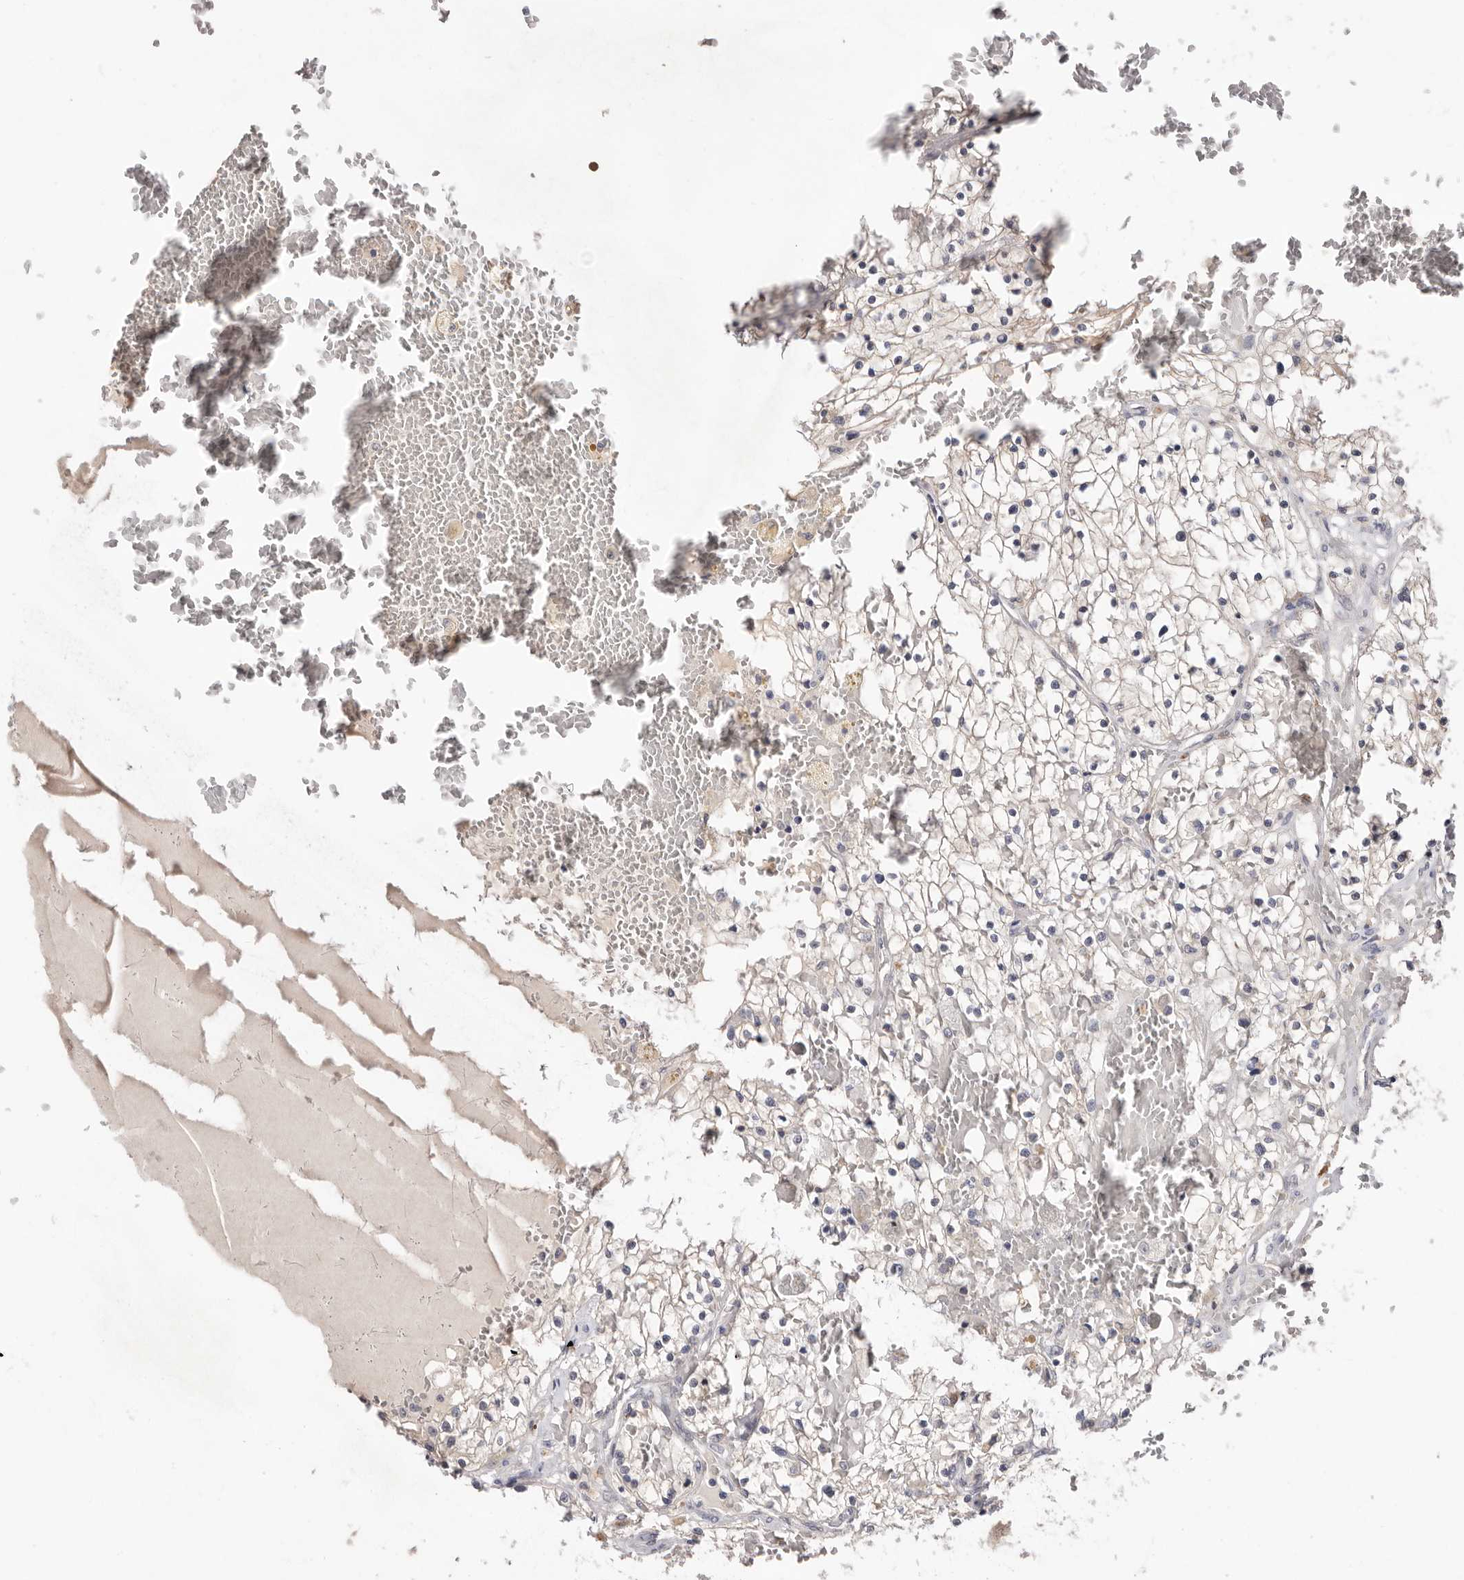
{"staining": {"intensity": "negative", "quantity": "none", "location": "none"}, "tissue": "renal cancer", "cell_type": "Tumor cells", "image_type": "cancer", "snomed": [{"axis": "morphology", "description": "Normal tissue, NOS"}, {"axis": "morphology", "description": "Adenocarcinoma, NOS"}, {"axis": "topography", "description": "Kidney"}], "caption": "Photomicrograph shows no significant protein positivity in tumor cells of renal adenocarcinoma.", "gene": "DOP1A", "patient": {"sex": "male", "age": 68}}